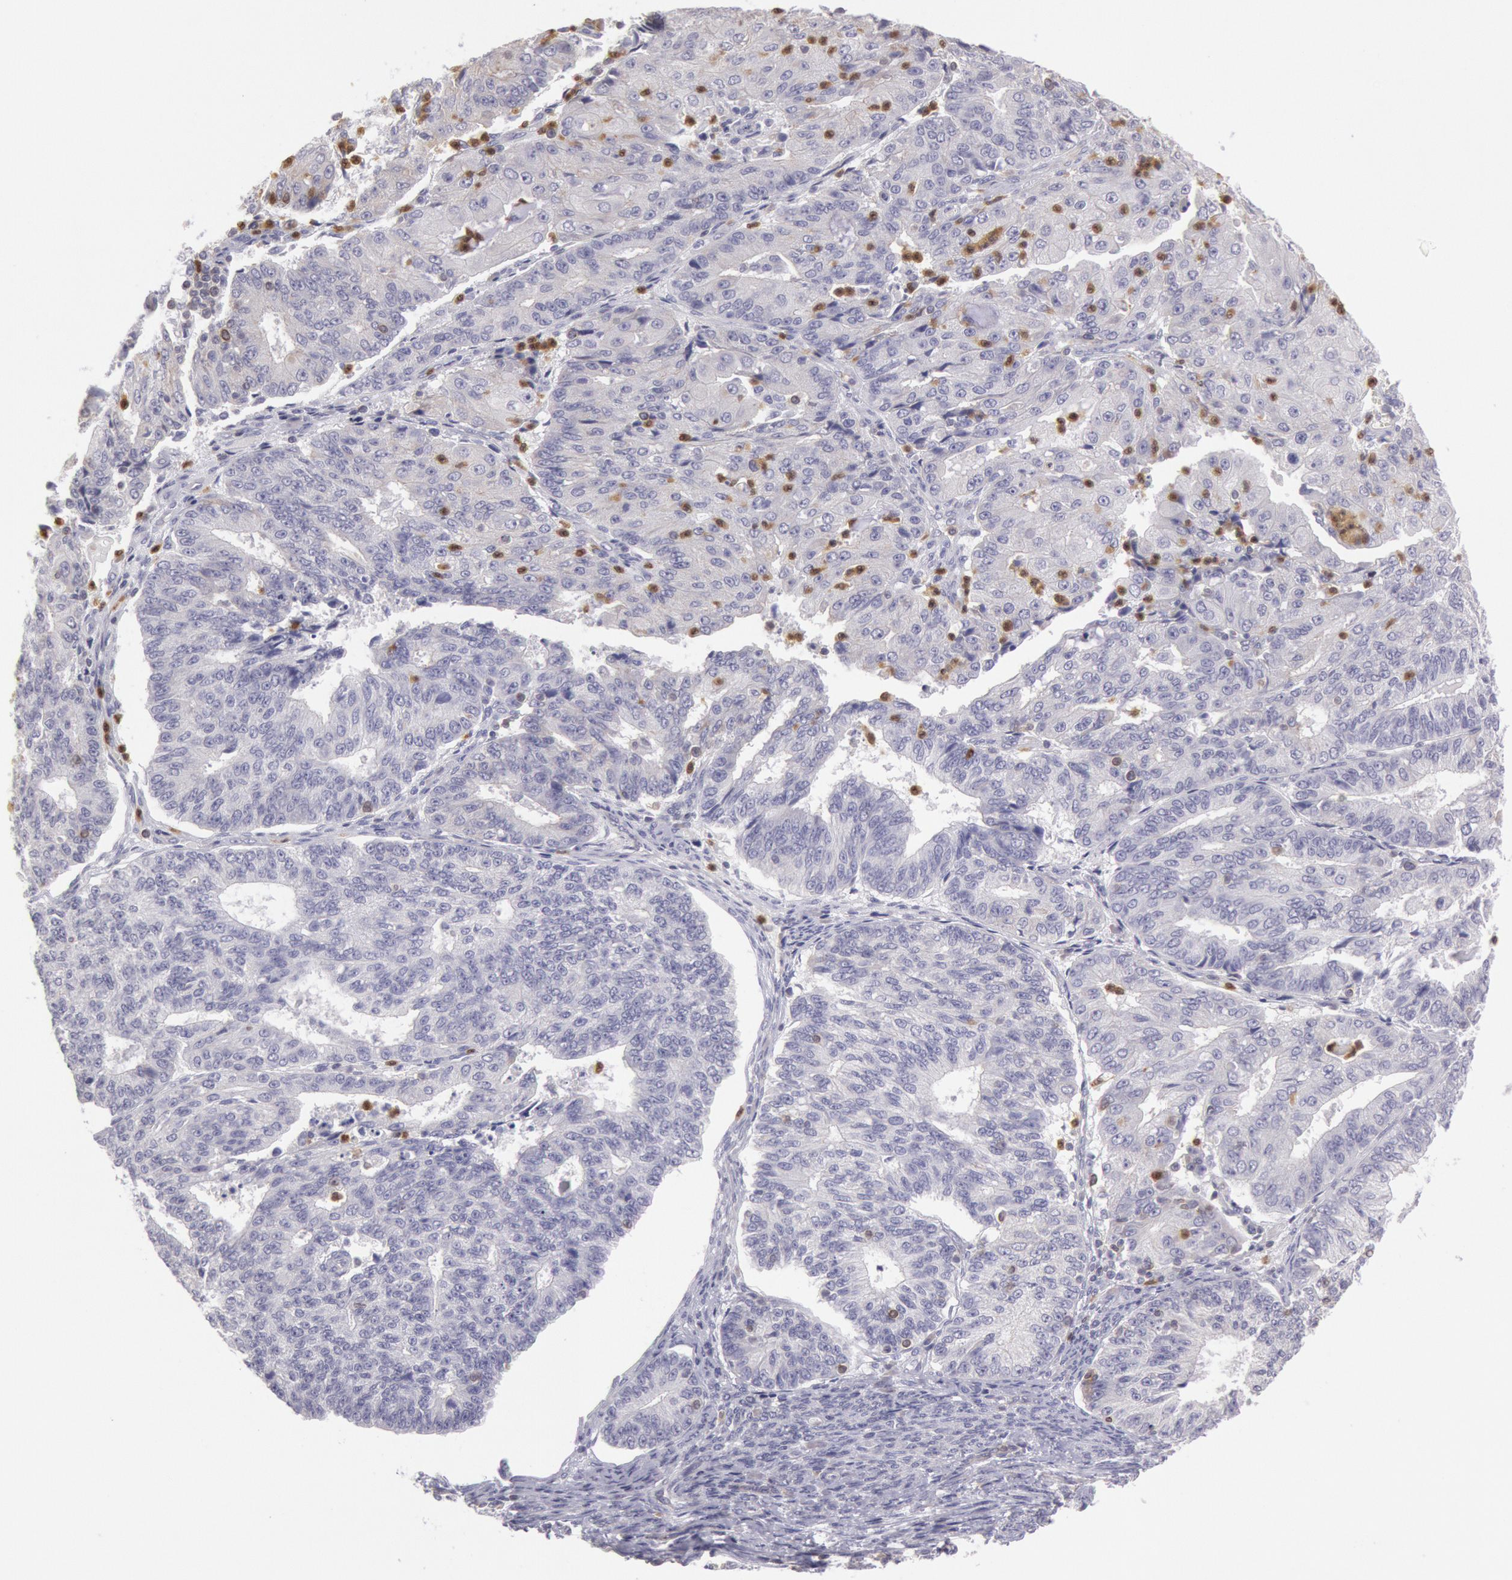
{"staining": {"intensity": "negative", "quantity": "none", "location": "none"}, "tissue": "endometrial cancer", "cell_type": "Tumor cells", "image_type": "cancer", "snomed": [{"axis": "morphology", "description": "Adenocarcinoma, NOS"}, {"axis": "topography", "description": "Endometrium"}], "caption": "Tumor cells show no significant staining in endometrial cancer (adenocarcinoma).", "gene": "RAB27A", "patient": {"sex": "female", "age": 56}}